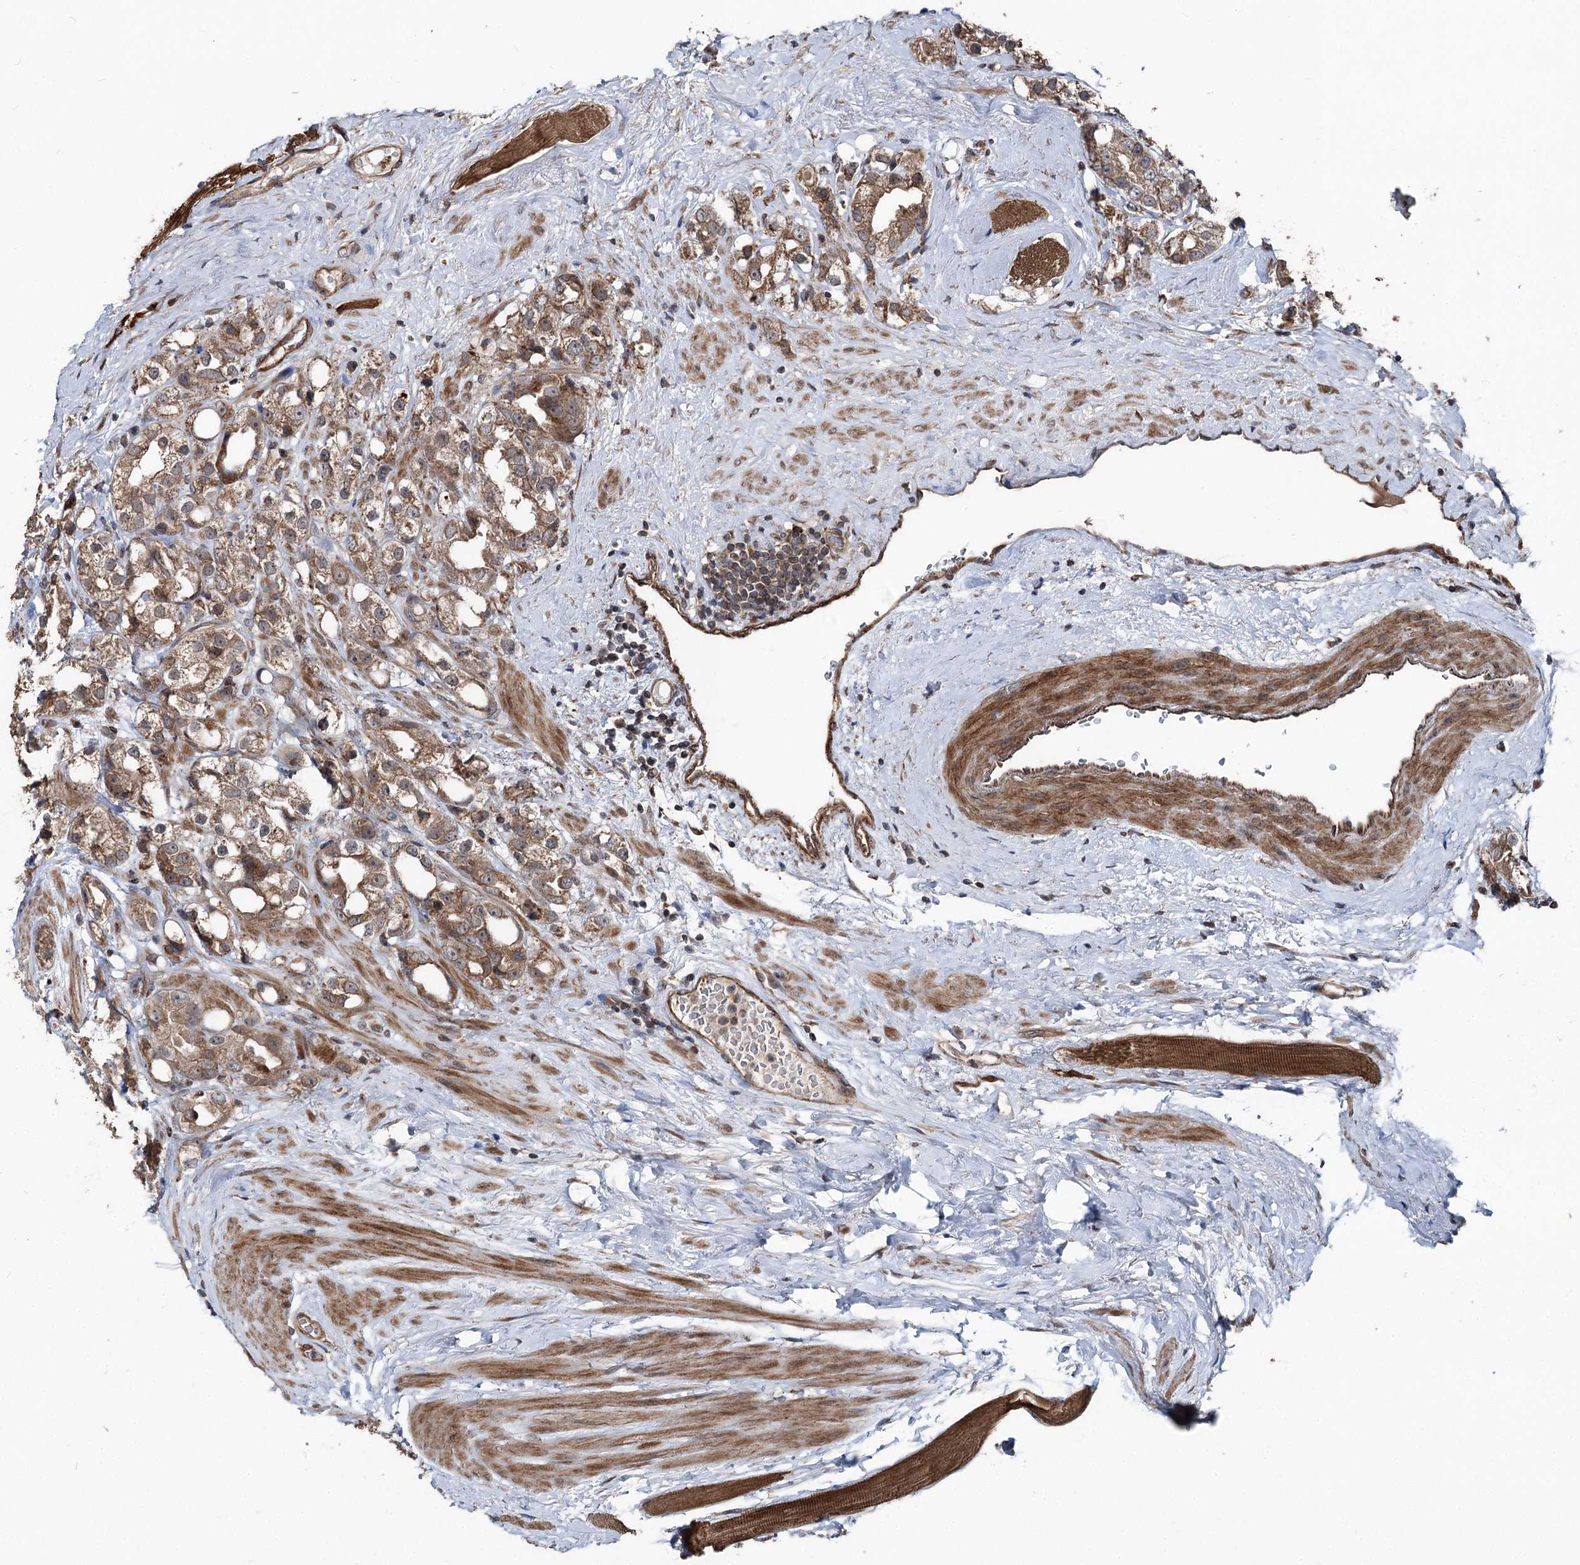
{"staining": {"intensity": "moderate", "quantity": ">75%", "location": "cytoplasmic/membranous"}, "tissue": "prostate cancer", "cell_type": "Tumor cells", "image_type": "cancer", "snomed": [{"axis": "morphology", "description": "Adenocarcinoma, NOS"}, {"axis": "topography", "description": "Prostate"}], "caption": "High-magnification brightfield microscopy of prostate cancer (adenocarcinoma) stained with DAB (brown) and counterstained with hematoxylin (blue). tumor cells exhibit moderate cytoplasmic/membranous positivity is appreciated in approximately>75% of cells.", "gene": "ITFG2", "patient": {"sex": "male", "age": 79}}